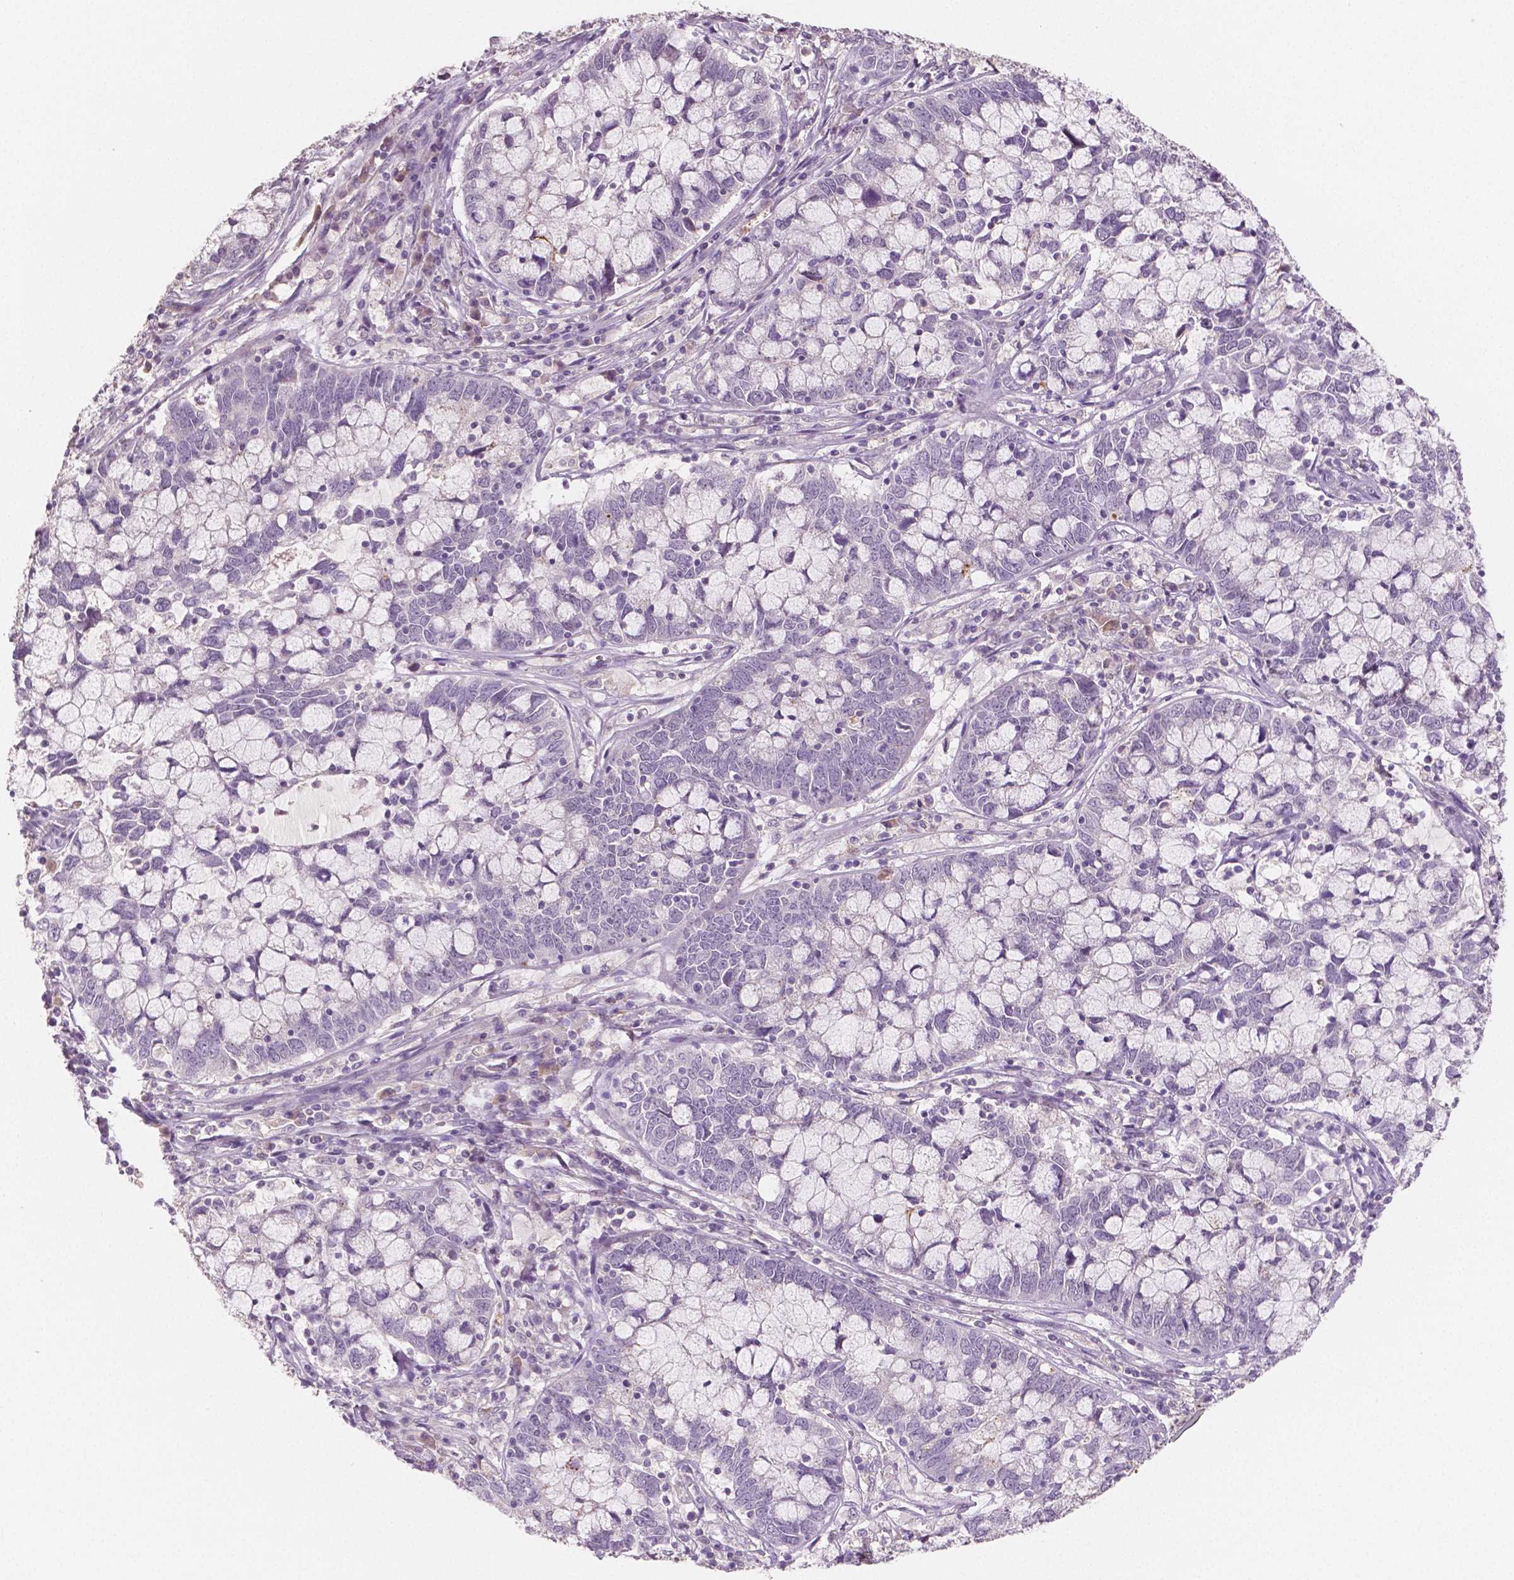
{"staining": {"intensity": "negative", "quantity": "none", "location": "none"}, "tissue": "cervical cancer", "cell_type": "Tumor cells", "image_type": "cancer", "snomed": [{"axis": "morphology", "description": "Adenocarcinoma, NOS"}, {"axis": "topography", "description": "Cervix"}], "caption": "High power microscopy photomicrograph of an IHC micrograph of cervical adenocarcinoma, revealing no significant staining in tumor cells.", "gene": "APOA4", "patient": {"sex": "female", "age": 40}}